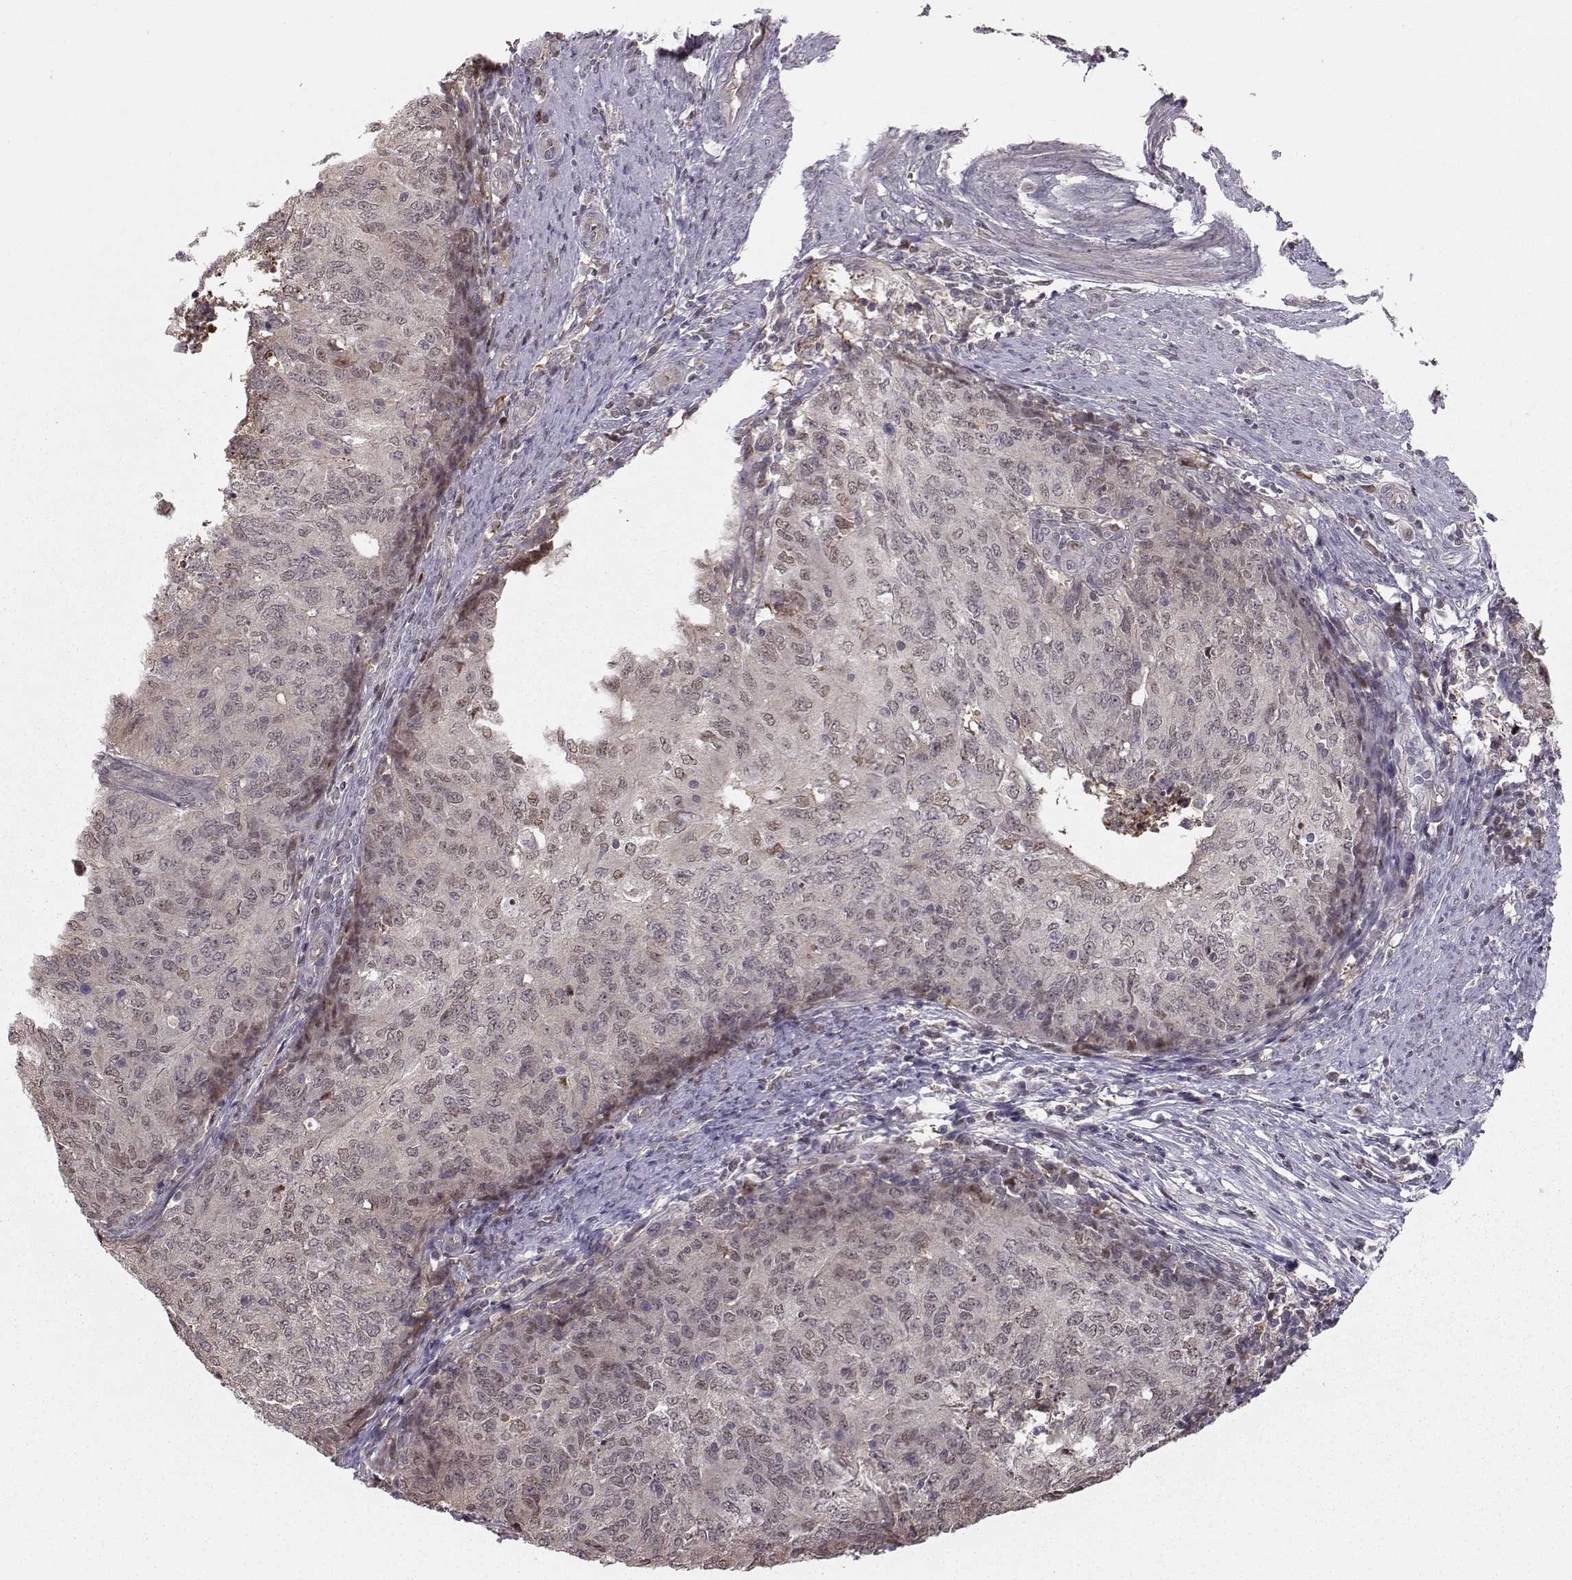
{"staining": {"intensity": "negative", "quantity": "none", "location": "none"}, "tissue": "endometrial cancer", "cell_type": "Tumor cells", "image_type": "cancer", "snomed": [{"axis": "morphology", "description": "Adenocarcinoma, NOS"}, {"axis": "topography", "description": "Endometrium"}], "caption": "Tumor cells show no significant protein staining in endometrial cancer (adenocarcinoma).", "gene": "PKP2", "patient": {"sex": "female", "age": 82}}